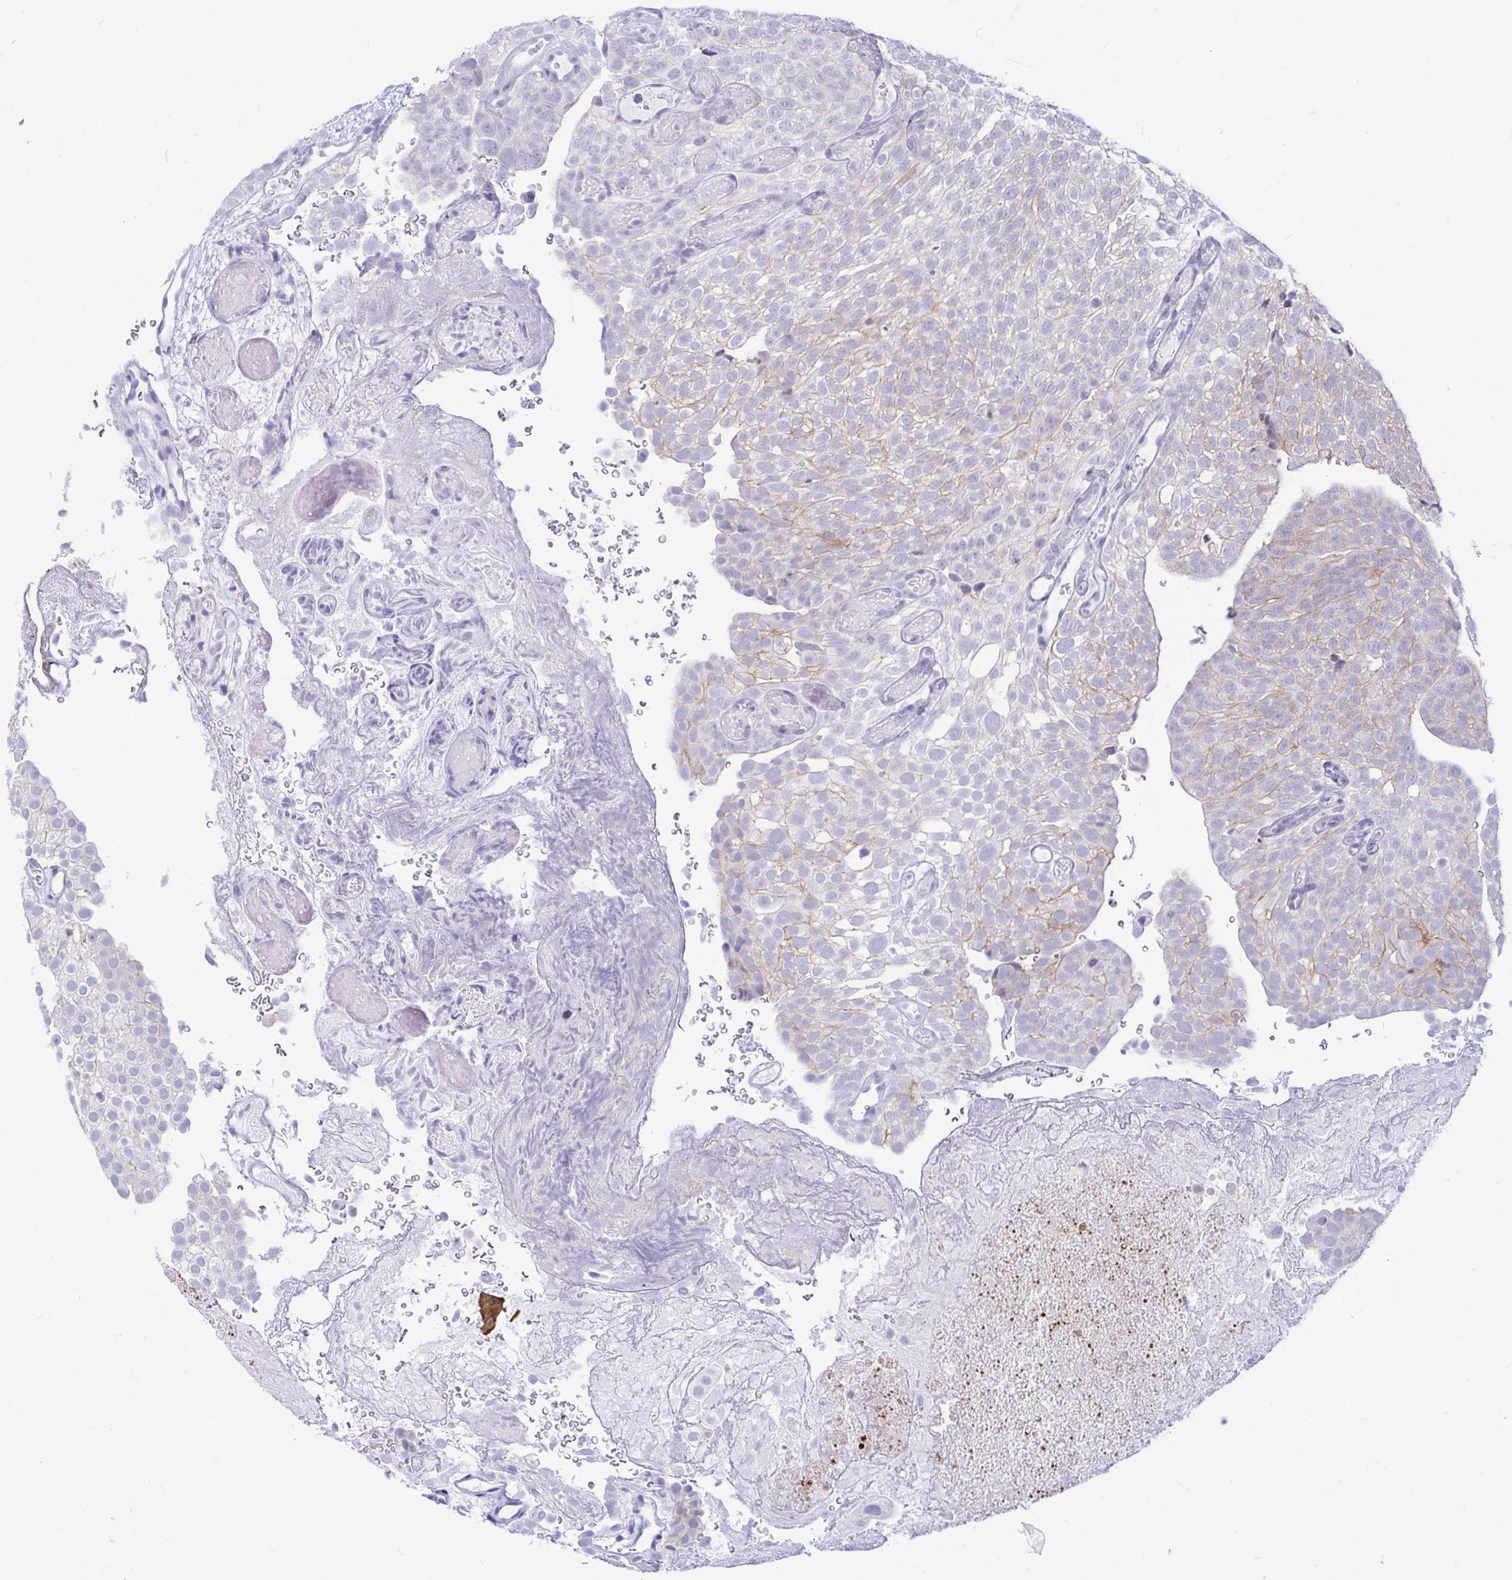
{"staining": {"intensity": "weak", "quantity": "<25%", "location": "cytoplasmic/membranous"}, "tissue": "urothelial cancer", "cell_type": "Tumor cells", "image_type": "cancer", "snomed": [{"axis": "morphology", "description": "Urothelial carcinoma, Low grade"}, {"axis": "topography", "description": "Urinary bladder"}], "caption": "Tumor cells are negative for protein expression in human low-grade urothelial carcinoma. (DAB (3,3'-diaminobenzidine) immunohistochemistry visualized using brightfield microscopy, high magnification).", "gene": "ERICH6", "patient": {"sex": "male", "age": 78}}